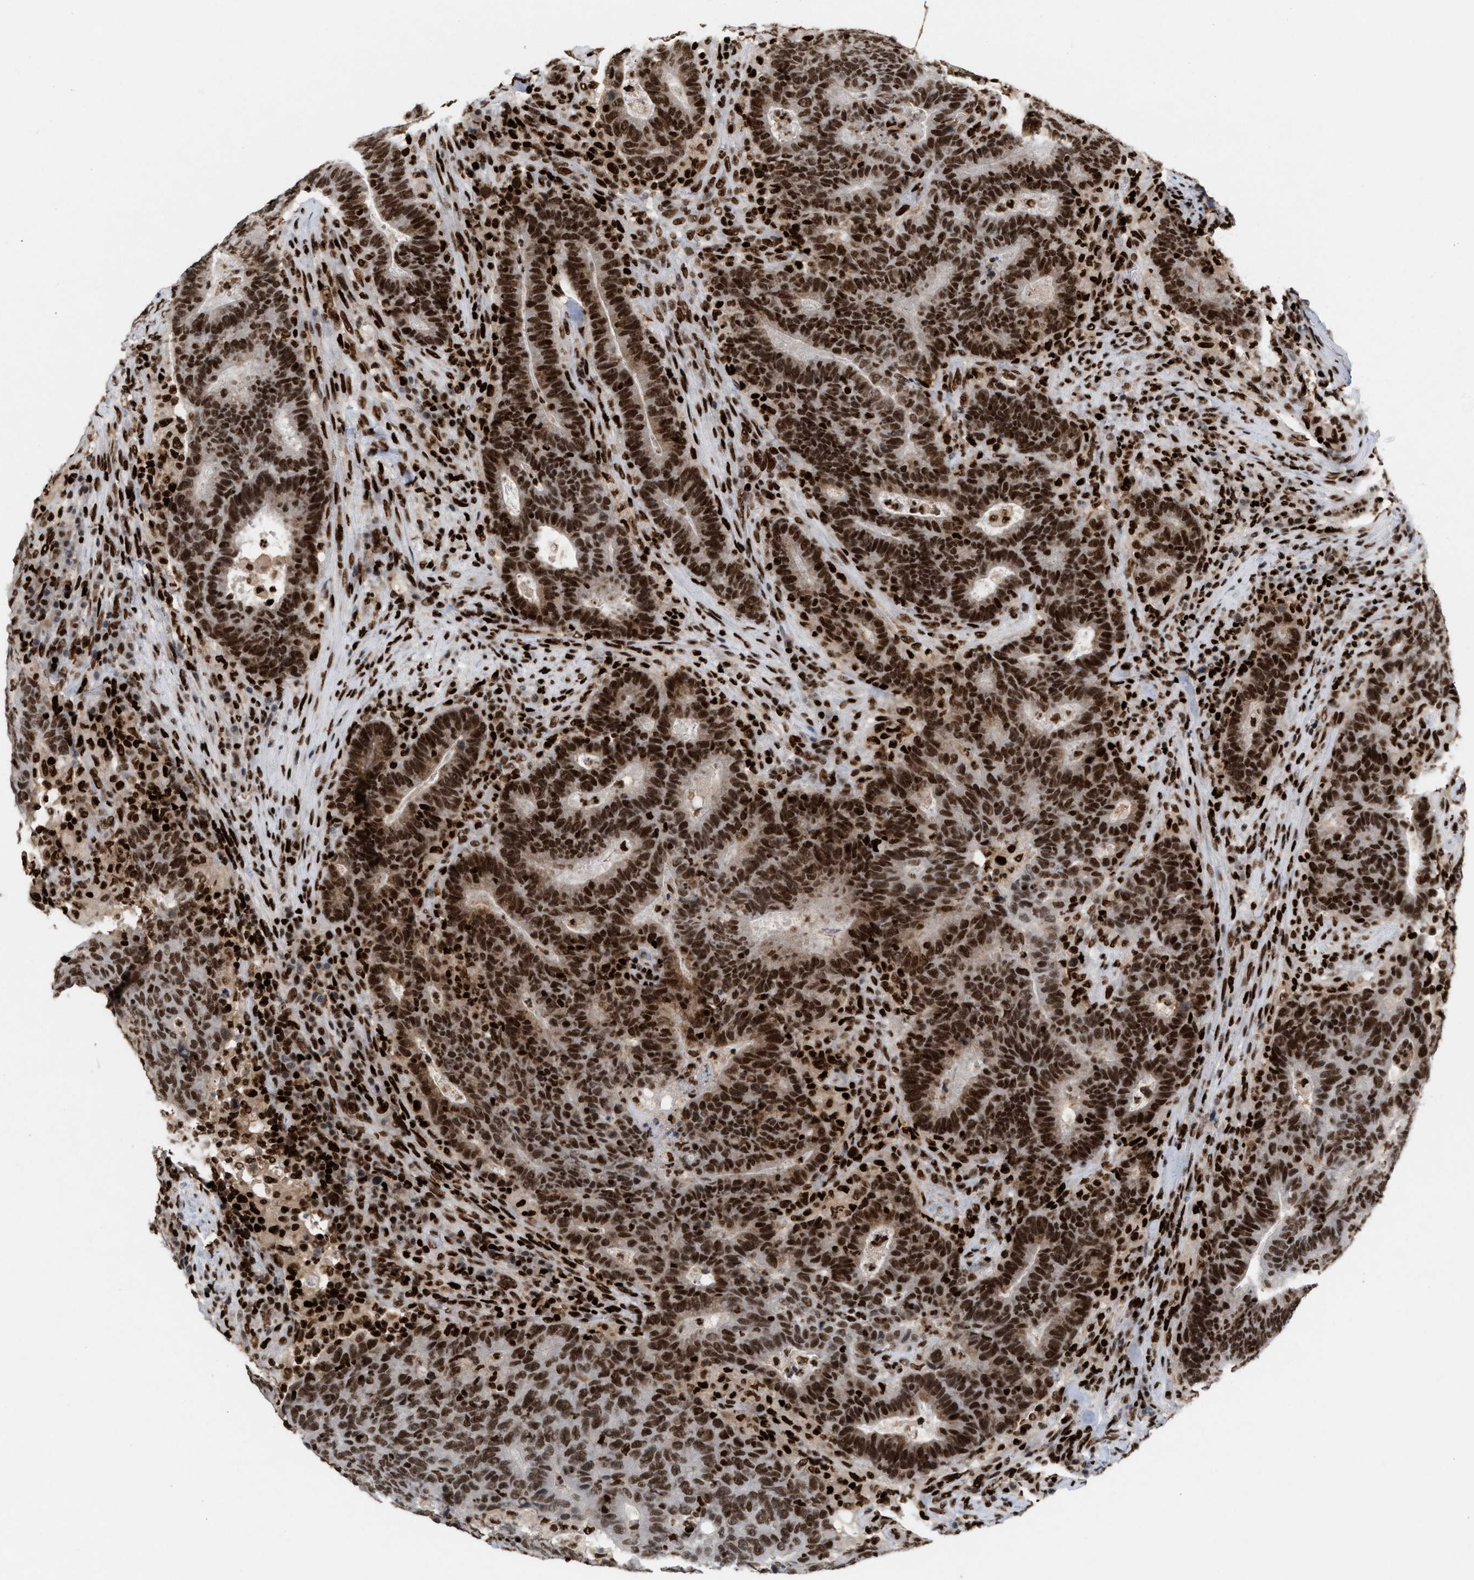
{"staining": {"intensity": "strong", "quantity": ">75%", "location": "nuclear"}, "tissue": "colorectal cancer", "cell_type": "Tumor cells", "image_type": "cancer", "snomed": [{"axis": "morphology", "description": "Adenocarcinoma, NOS"}, {"axis": "topography", "description": "Colon"}], "caption": "This is a micrograph of immunohistochemistry (IHC) staining of colorectal adenocarcinoma, which shows strong staining in the nuclear of tumor cells.", "gene": "RNASEK-C17orf49", "patient": {"sex": "female", "age": 75}}